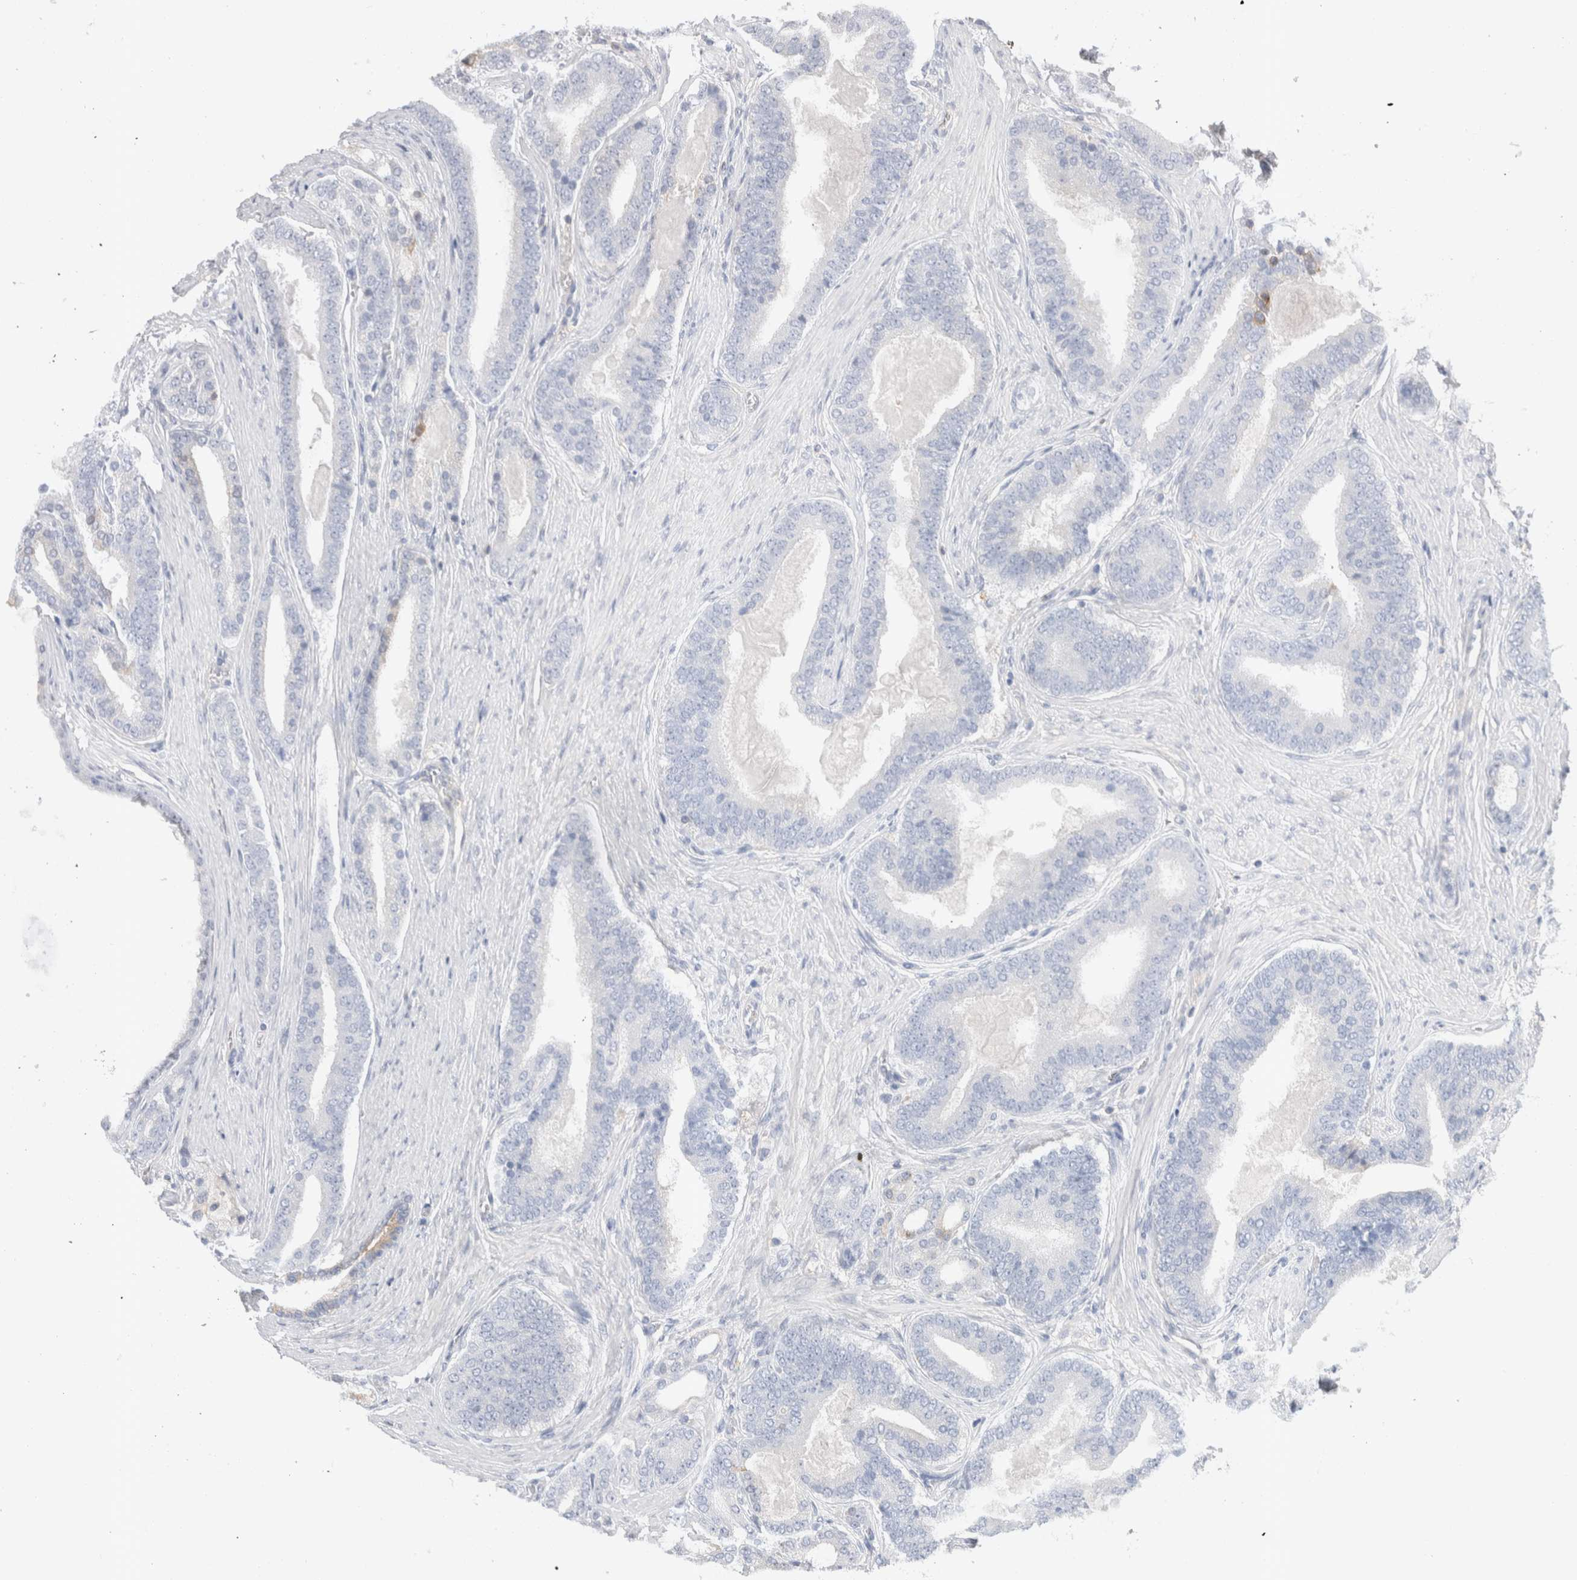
{"staining": {"intensity": "negative", "quantity": "none", "location": "none"}, "tissue": "prostate cancer", "cell_type": "Tumor cells", "image_type": "cancer", "snomed": [{"axis": "morphology", "description": "Adenocarcinoma, High grade"}, {"axis": "topography", "description": "Prostate"}], "caption": "A micrograph of human prostate cancer is negative for staining in tumor cells.", "gene": "CAPN2", "patient": {"sex": "male", "age": 60}}